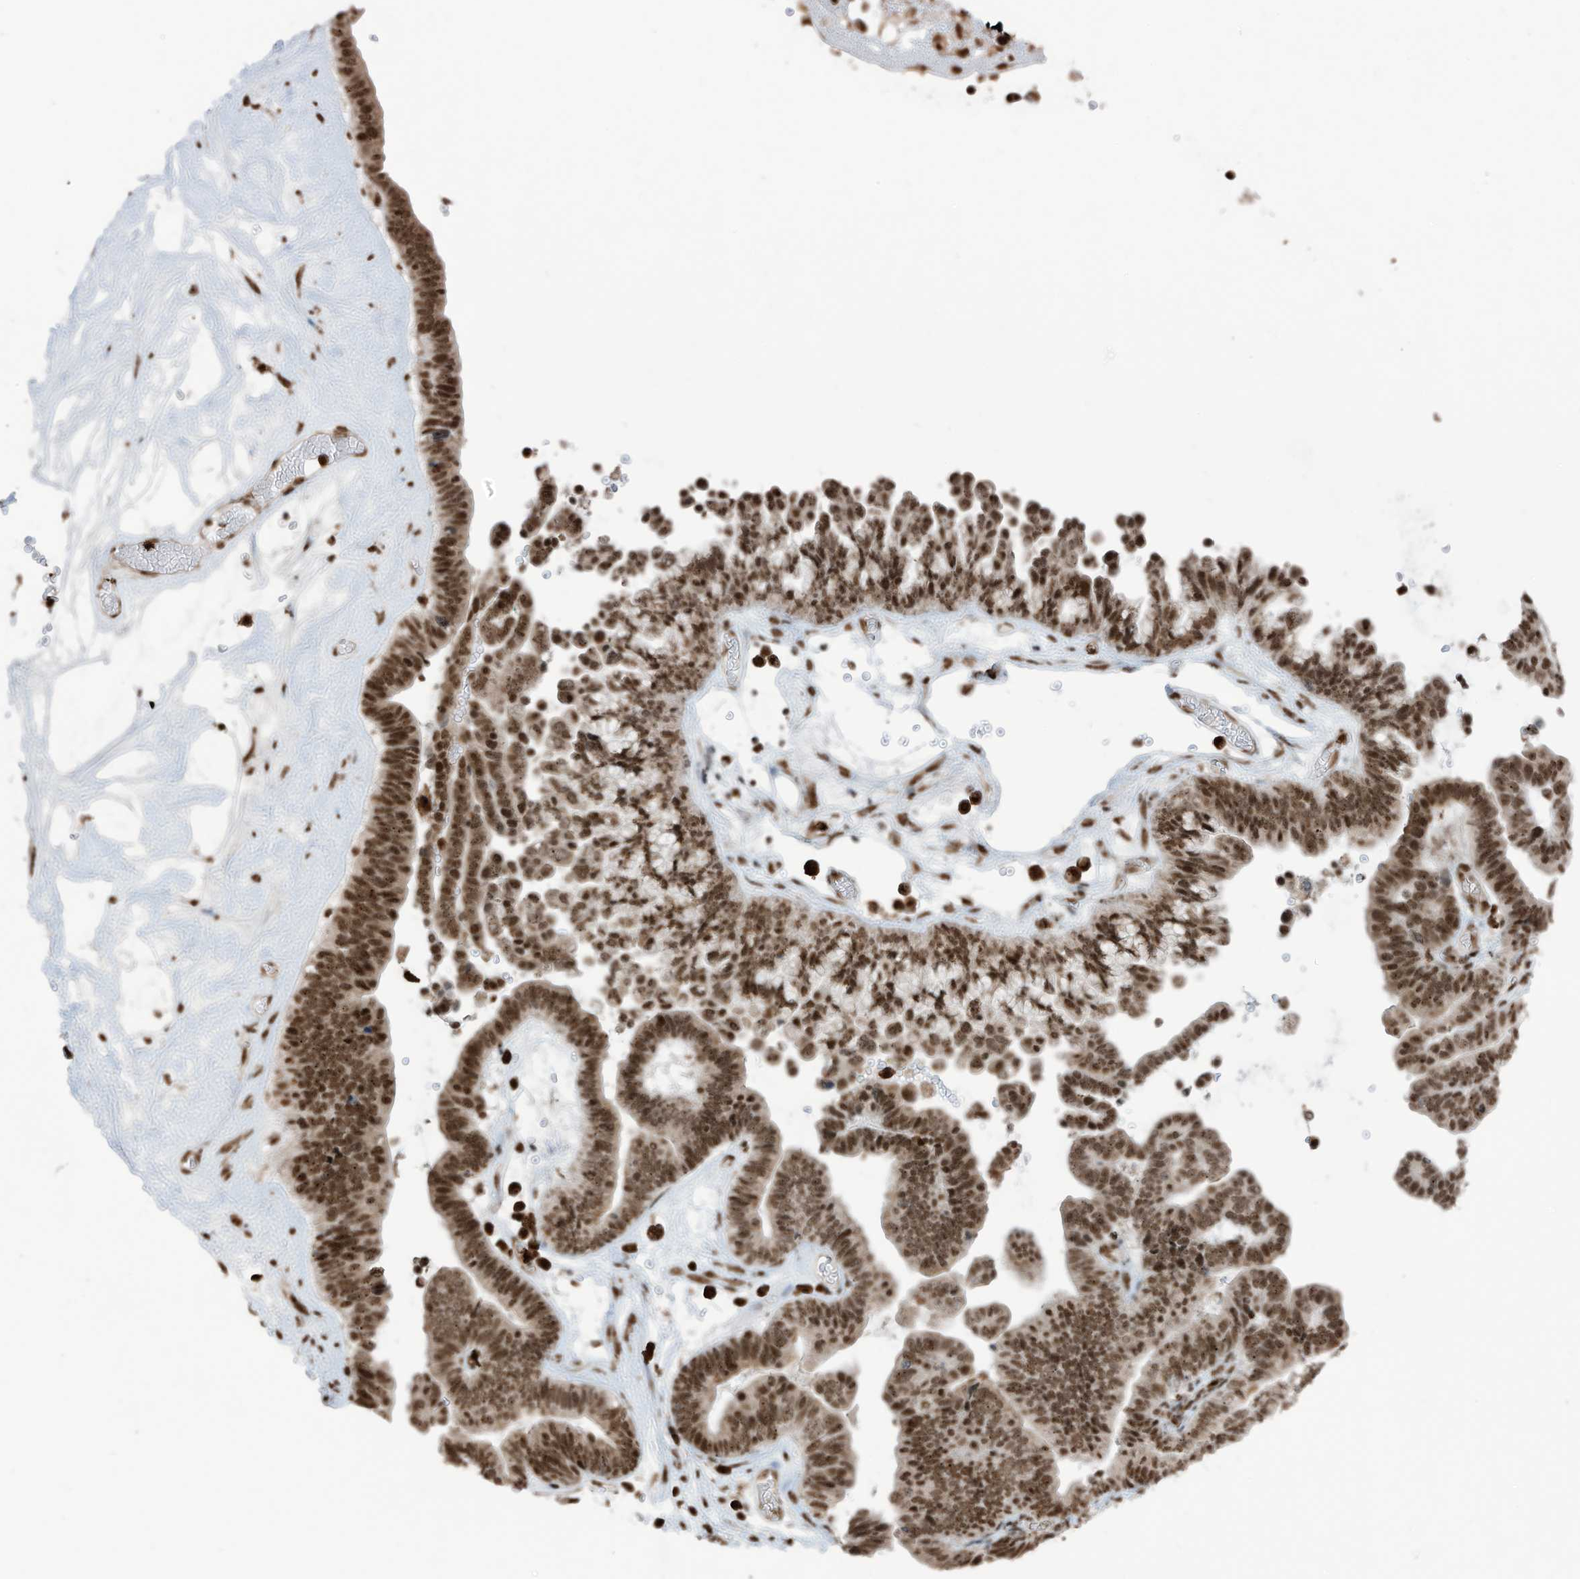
{"staining": {"intensity": "strong", "quantity": ">75%", "location": "nuclear"}, "tissue": "ovarian cancer", "cell_type": "Tumor cells", "image_type": "cancer", "snomed": [{"axis": "morphology", "description": "Cystadenocarcinoma, serous, NOS"}, {"axis": "topography", "description": "Ovary"}], "caption": "A brown stain labels strong nuclear positivity of a protein in human serous cystadenocarcinoma (ovarian) tumor cells.", "gene": "LBH", "patient": {"sex": "female", "age": 56}}